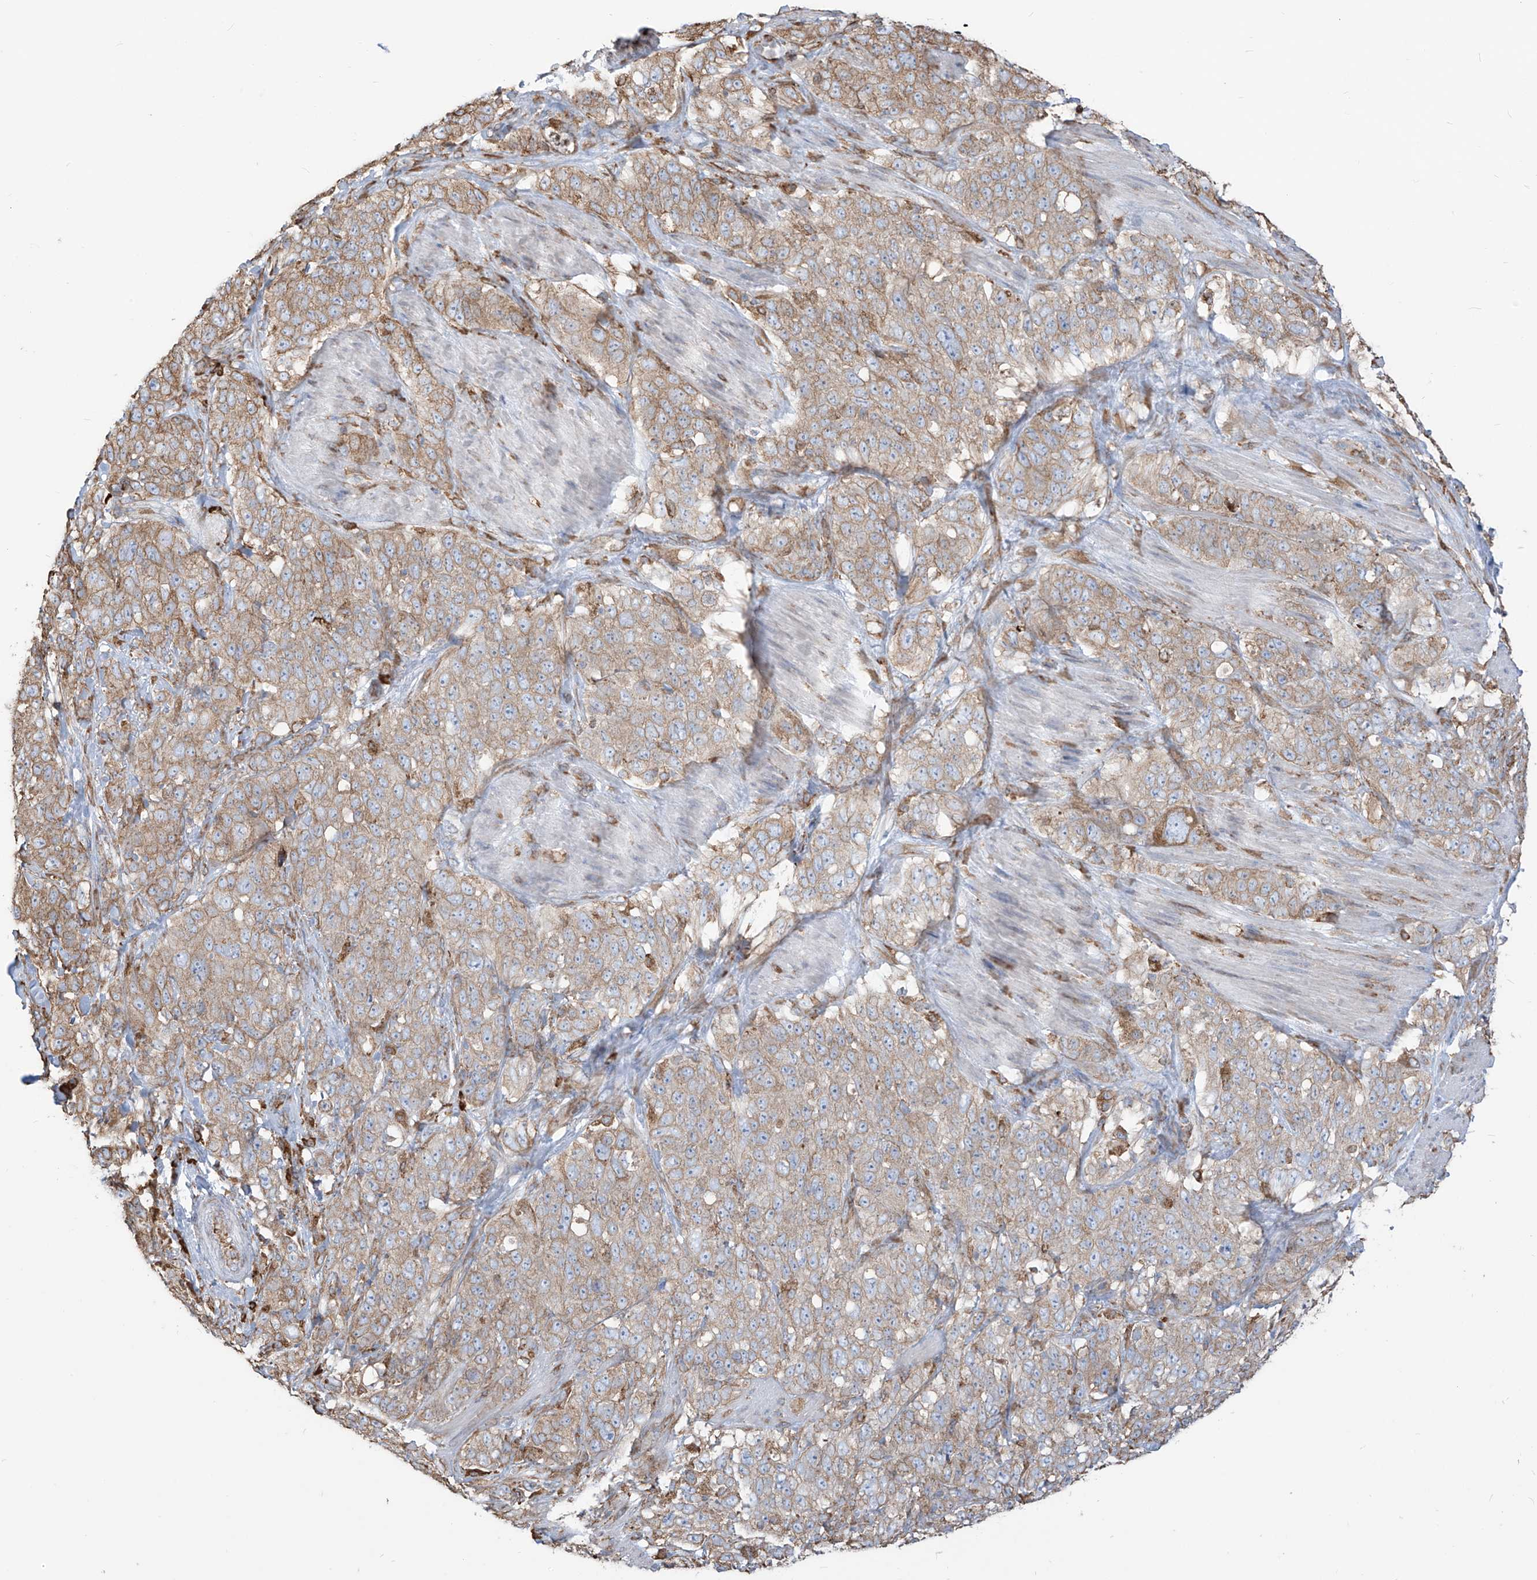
{"staining": {"intensity": "moderate", "quantity": "25%-75%", "location": "cytoplasmic/membranous"}, "tissue": "stomach cancer", "cell_type": "Tumor cells", "image_type": "cancer", "snomed": [{"axis": "morphology", "description": "Adenocarcinoma, NOS"}, {"axis": "topography", "description": "Stomach"}], "caption": "A brown stain shows moderate cytoplasmic/membranous positivity of a protein in human stomach adenocarcinoma tumor cells. (Brightfield microscopy of DAB IHC at high magnification).", "gene": "PDIA6", "patient": {"sex": "male", "age": 48}}